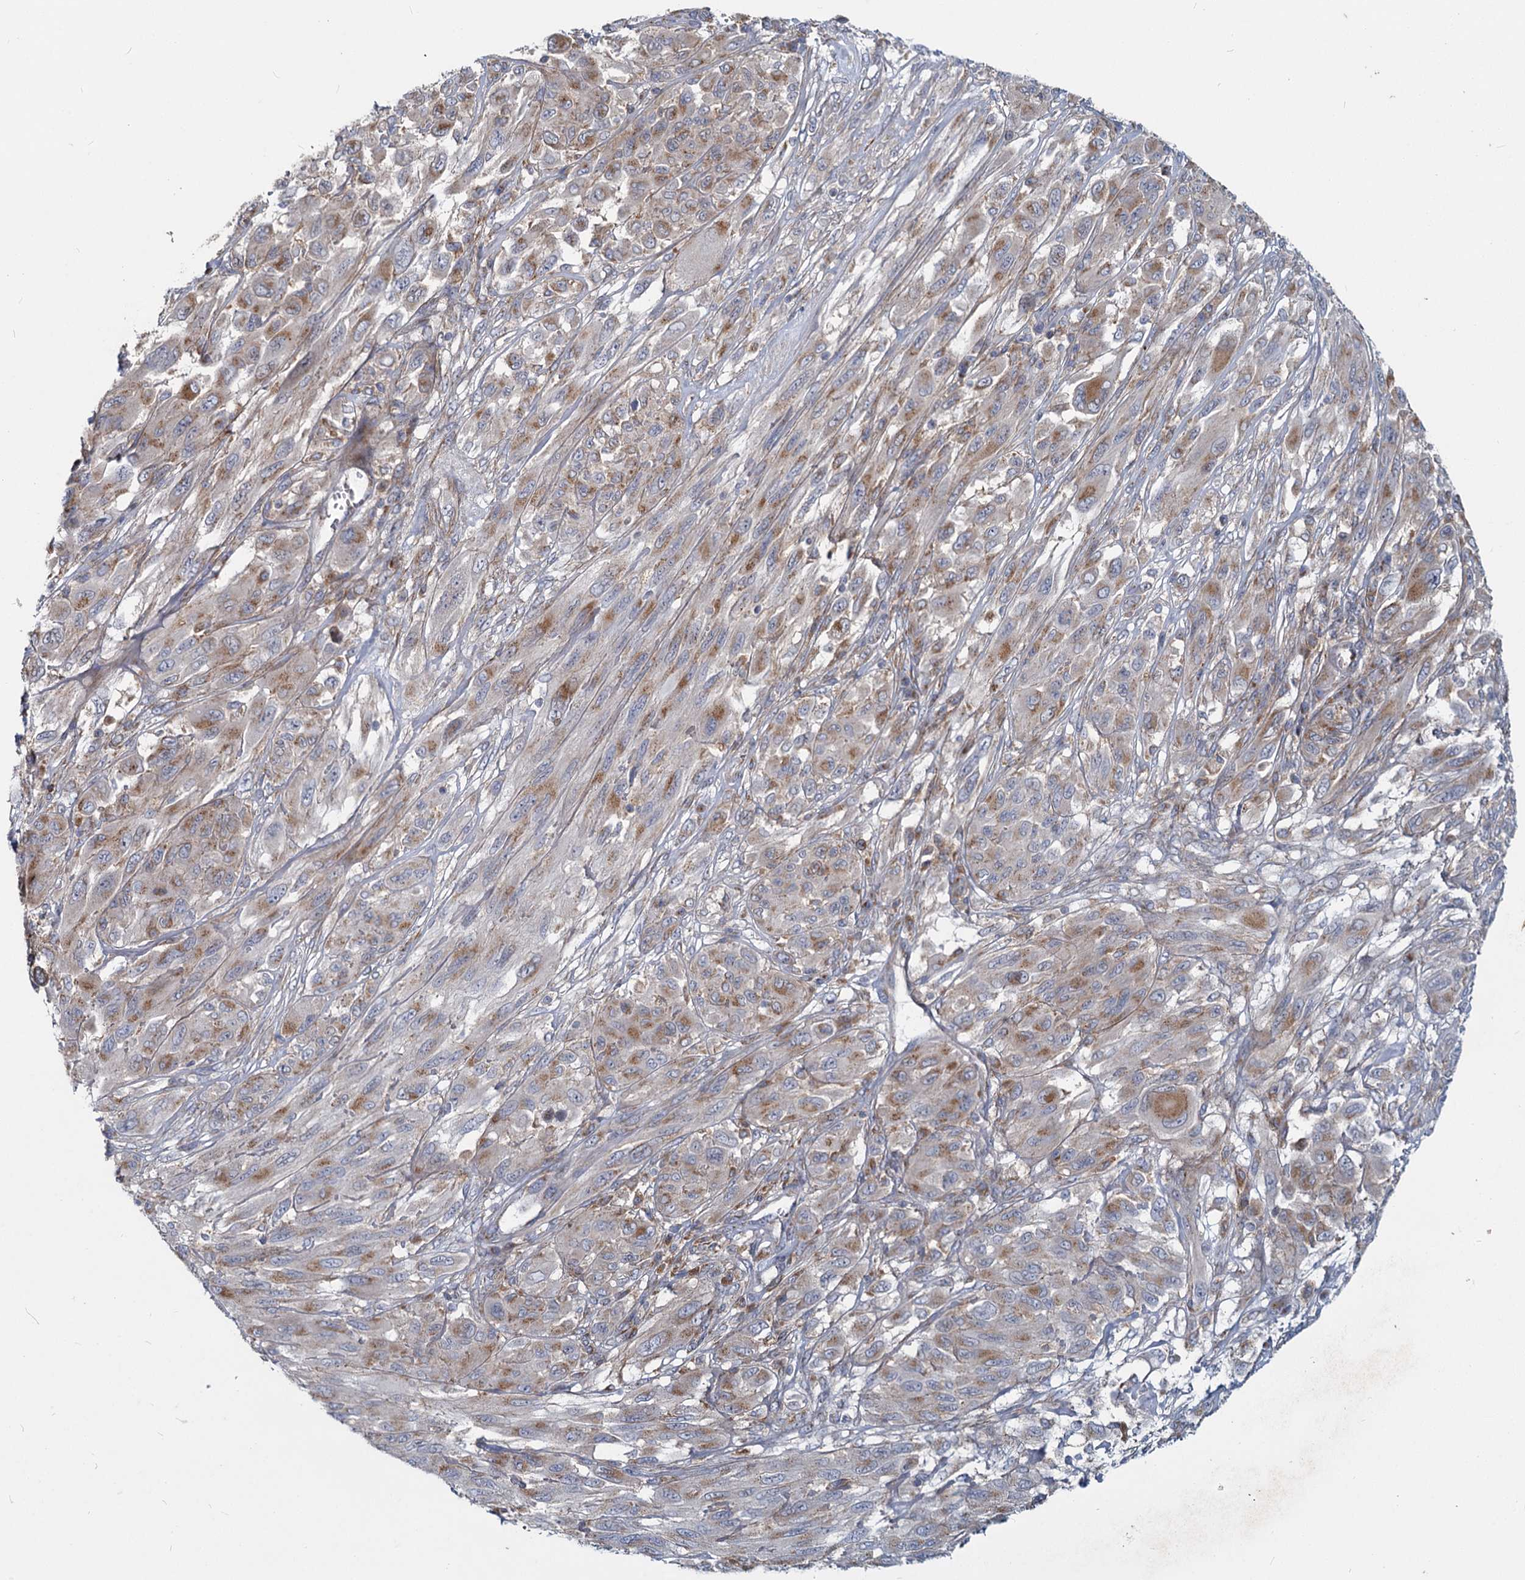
{"staining": {"intensity": "moderate", "quantity": ">75%", "location": "cytoplasmic/membranous"}, "tissue": "melanoma", "cell_type": "Tumor cells", "image_type": "cancer", "snomed": [{"axis": "morphology", "description": "Malignant melanoma, NOS"}, {"axis": "topography", "description": "Skin"}], "caption": "Melanoma stained with a brown dye demonstrates moderate cytoplasmic/membranous positive staining in approximately >75% of tumor cells.", "gene": "ADCY2", "patient": {"sex": "female", "age": 91}}